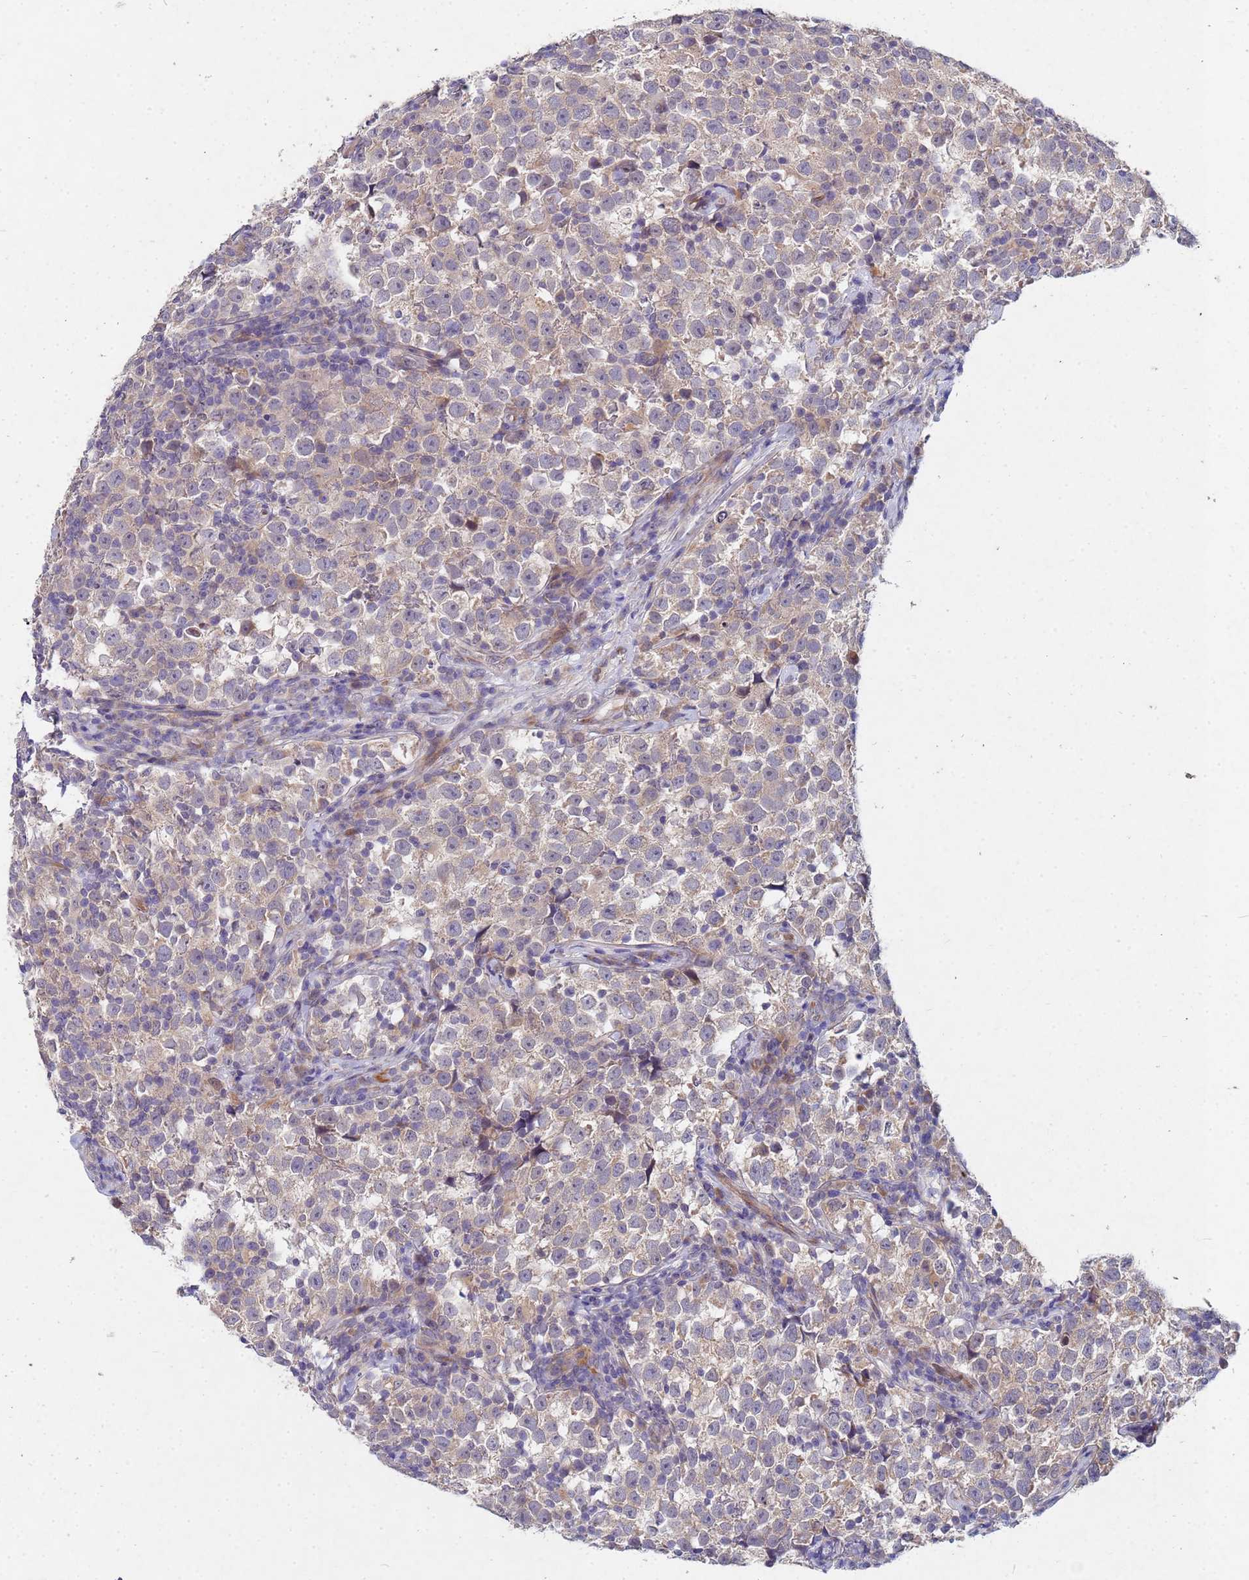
{"staining": {"intensity": "weak", "quantity": ">75%", "location": "cytoplasmic/membranous"}, "tissue": "testis cancer", "cell_type": "Tumor cells", "image_type": "cancer", "snomed": [{"axis": "morphology", "description": "Normal tissue, NOS"}, {"axis": "morphology", "description": "Seminoma, NOS"}, {"axis": "topography", "description": "Testis"}], "caption": "Testis cancer (seminoma) stained with a brown dye reveals weak cytoplasmic/membranous positive staining in approximately >75% of tumor cells.", "gene": "TNPO2", "patient": {"sex": "male", "age": 43}}